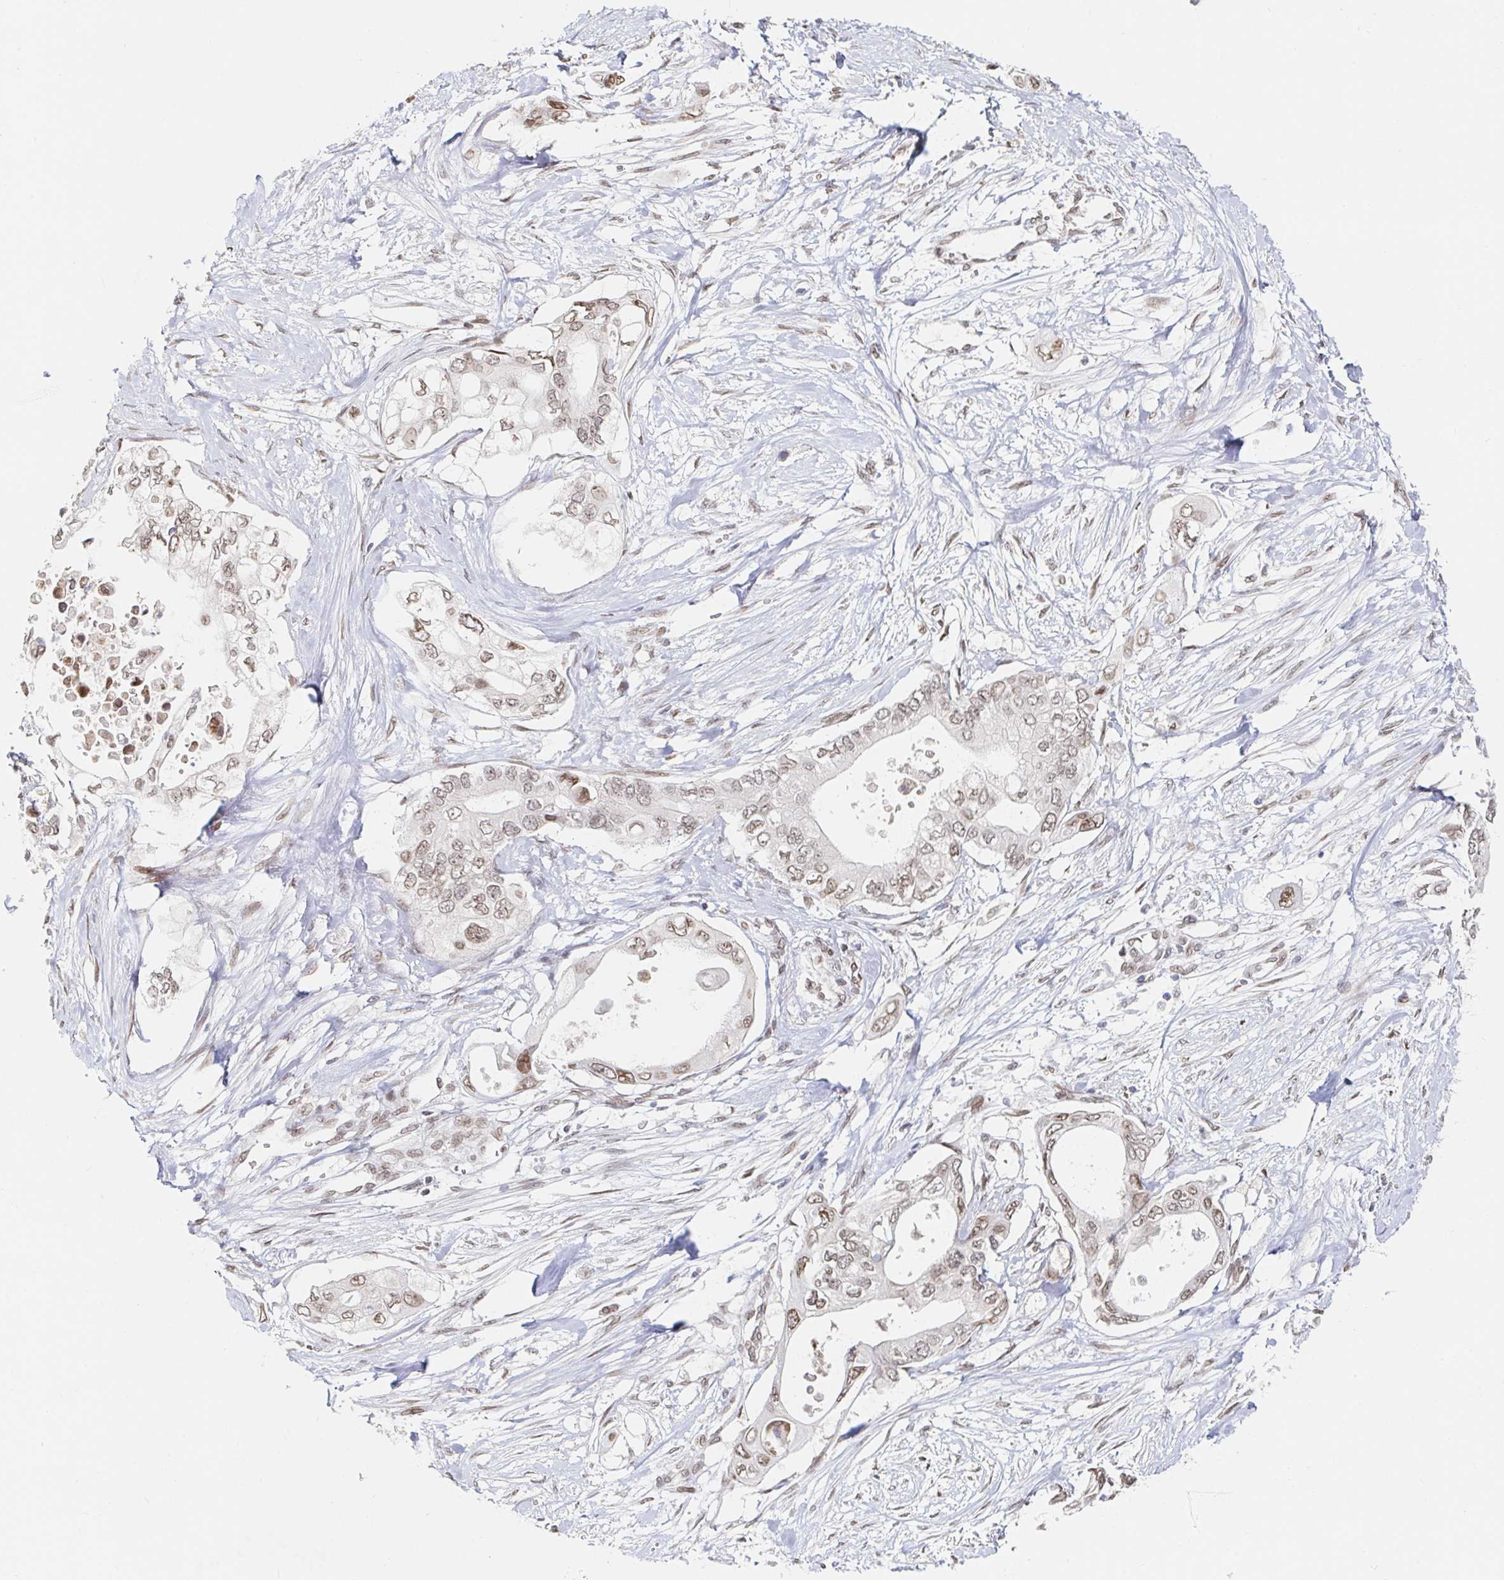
{"staining": {"intensity": "weak", "quantity": ">75%", "location": "nuclear"}, "tissue": "pancreatic cancer", "cell_type": "Tumor cells", "image_type": "cancer", "snomed": [{"axis": "morphology", "description": "Adenocarcinoma, NOS"}, {"axis": "topography", "description": "Pancreas"}], "caption": "High-power microscopy captured an IHC photomicrograph of pancreatic cancer, revealing weak nuclear expression in approximately >75% of tumor cells. Using DAB (3,3'-diaminobenzidine) (brown) and hematoxylin (blue) stains, captured at high magnification using brightfield microscopy.", "gene": "CHD2", "patient": {"sex": "female", "age": 63}}